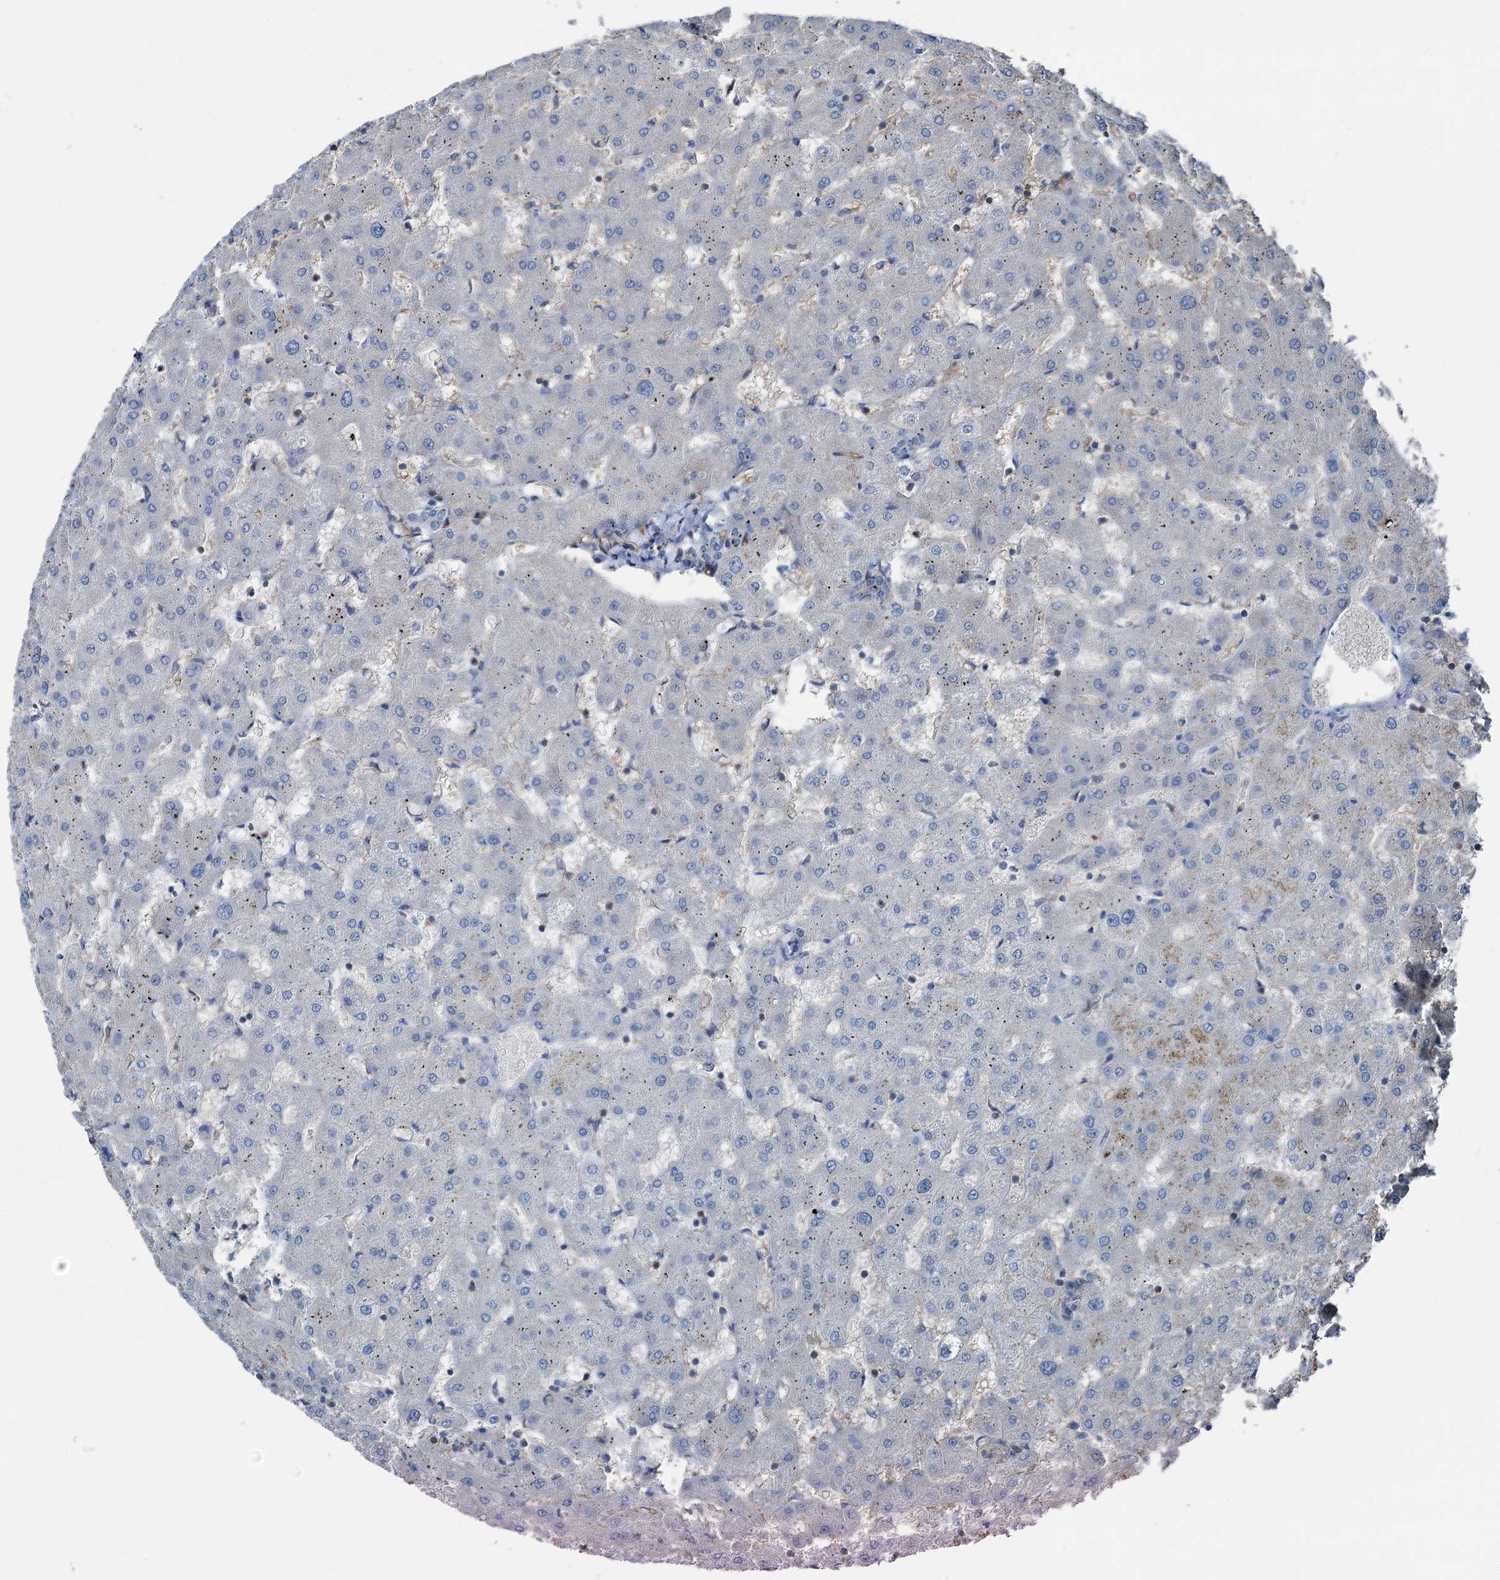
{"staining": {"intensity": "negative", "quantity": "none", "location": "none"}, "tissue": "liver", "cell_type": "Cholangiocytes", "image_type": "normal", "snomed": [{"axis": "morphology", "description": "Normal tissue, NOS"}, {"axis": "topography", "description": "Liver"}], "caption": "Immunohistochemical staining of benign liver demonstrates no significant expression in cholangiocytes.", "gene": "AXL", "patient": {"sex": "female", "age": 63}}